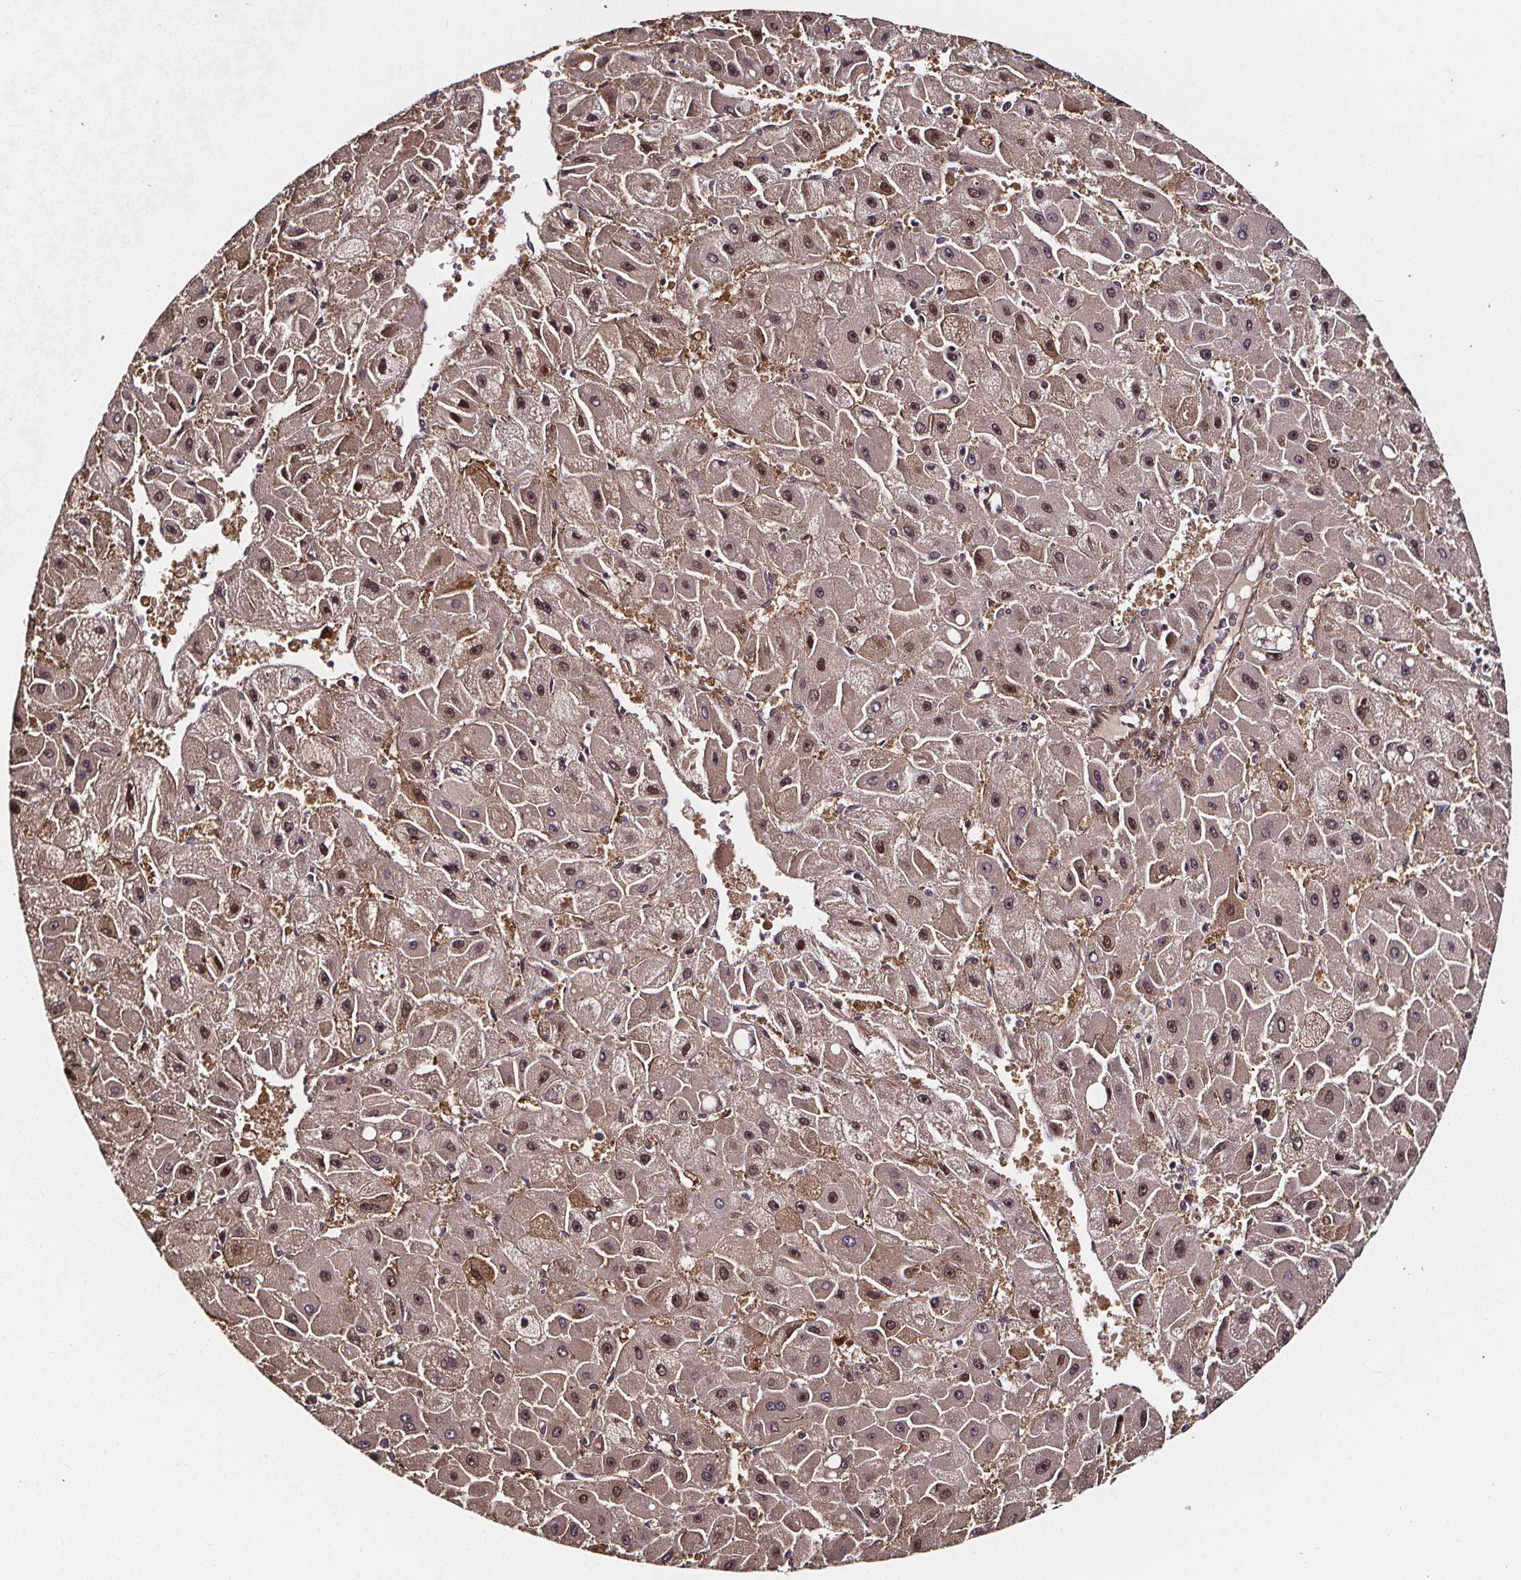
{"staining": {"intensity": "weak", "quantity": "25%-75%", "location": "cytoplasmic/membranous,nuclear"}, "tissue": "liver cancer", "cell_type": "Tumor cells", "image_type": "cancer", "snomed": [{"axis": "morphology", "description": "Carcinoma, Hepatocellular, NOS"}, {"axis": "topography", "description": "Liver"}], "caption": "Immunohistochemical staining of human liver cancer demonstrates low levels of weak cytoplasmic/membranous and nuclear protein staining in about 25%-75% of tumor cells.", "gene": "DDIT3", "patient": {"sex": "female", "age": 25}}